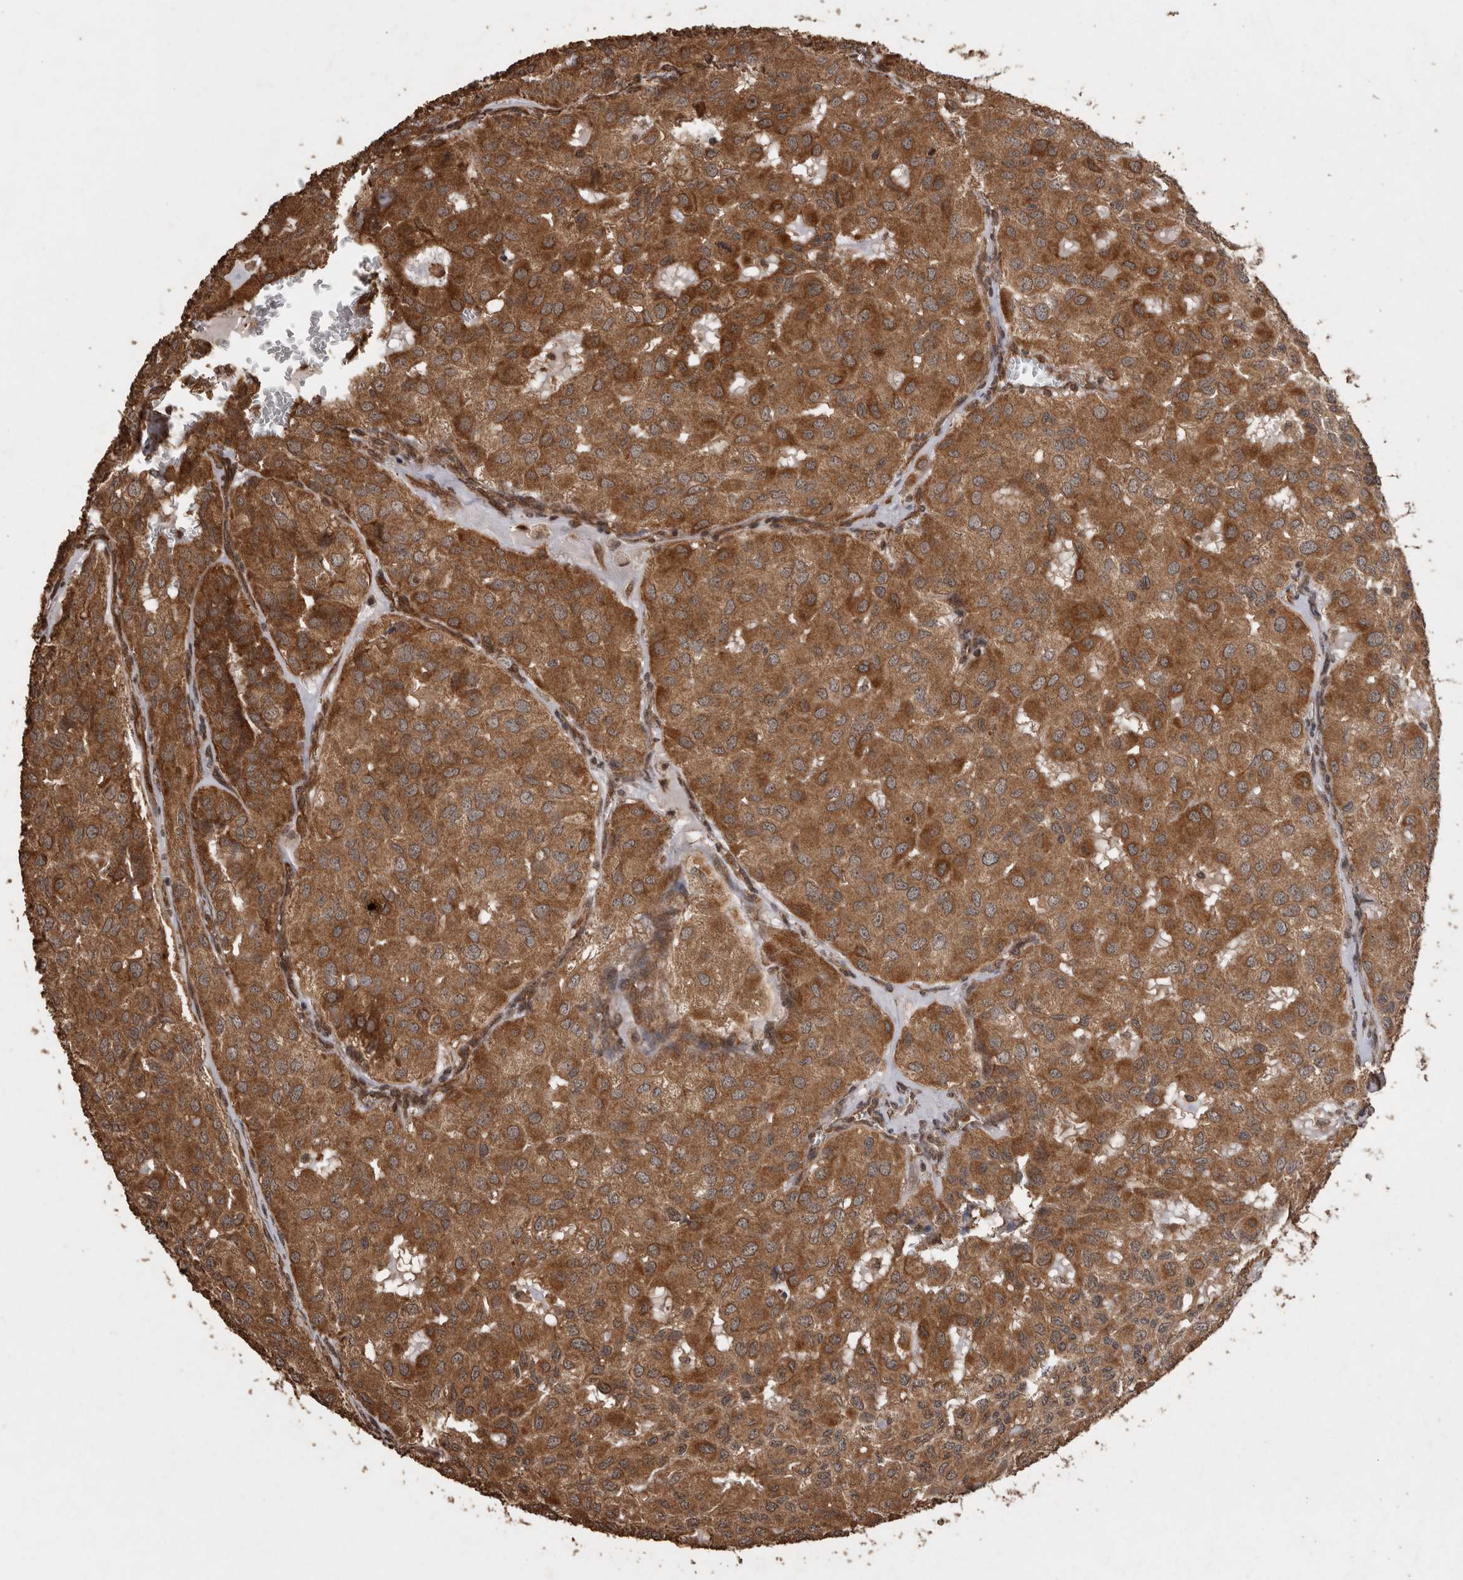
{"staining": {"intensity": "strong", "quantity": ">75%", "location": "cytoplasmic/membranous"}, "tissue": "head and neck cancer", "cell_type": "Tumor cells", "image_type": "cancer", "snomed": [{"axis": "morphology", "description": "Adenocarcinoma, NOS"}, {"axis": "topography", "description": "Salivary gland, NOS"}, {"axis": "topography", "description": "Head-Neck"}], "caption": "This is an image of IHC staining of head and neck adenocarcinoma, which shows strong positivity in the cytoplasmic/membranous of tumor cells.", "gene": "PINK1", "patient": {"sex": "female", "age": 76}}